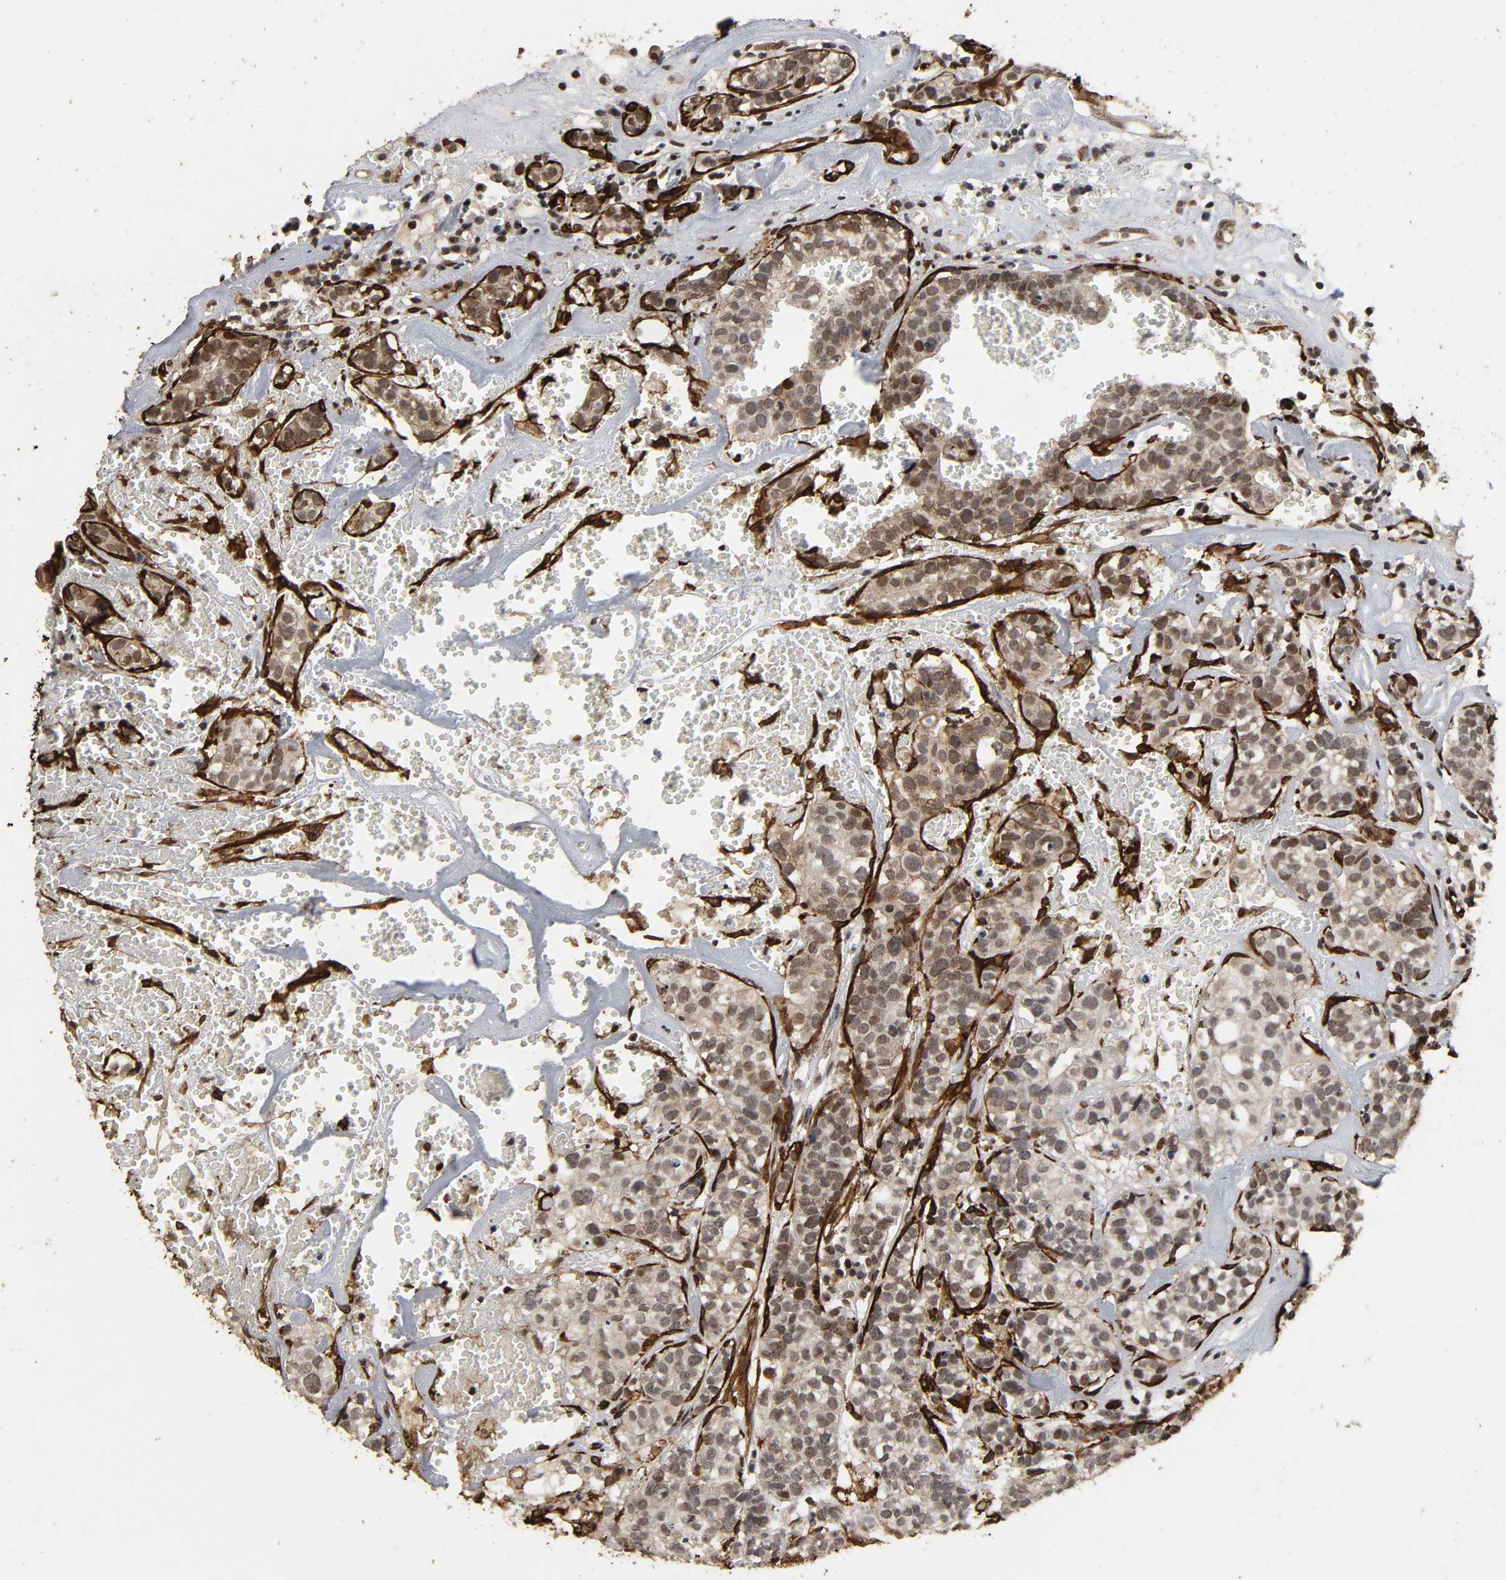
{"staining": {"intensity": "moderate", "quantity": "25%-75%", "location": "cytoplasmic/membranous"}, "tissue": "head and neck cancer", "cell_type": "Tumor cells", "image_type": "cancer", "snomed": [{"axis": "morphology", "description": "Adenocarcinoma, NOS"}, {"axis": "topography", "description": "Salivary gland"}, {"axis": "topography", "description": "Head-Neck"}], "caption": "IHC histopathology image of neoplastic tissue: head and neck adenocarcinoma stained using immunohistochemistry reveals medium levels of moderate protein expression localized specifically in the cytoplasmic/membranous of tumor cells, appearing as a cytoplasmic/membranous brown color.", "gene": "AHNAK2", "patient": {"sex": "female", "age": 65}}